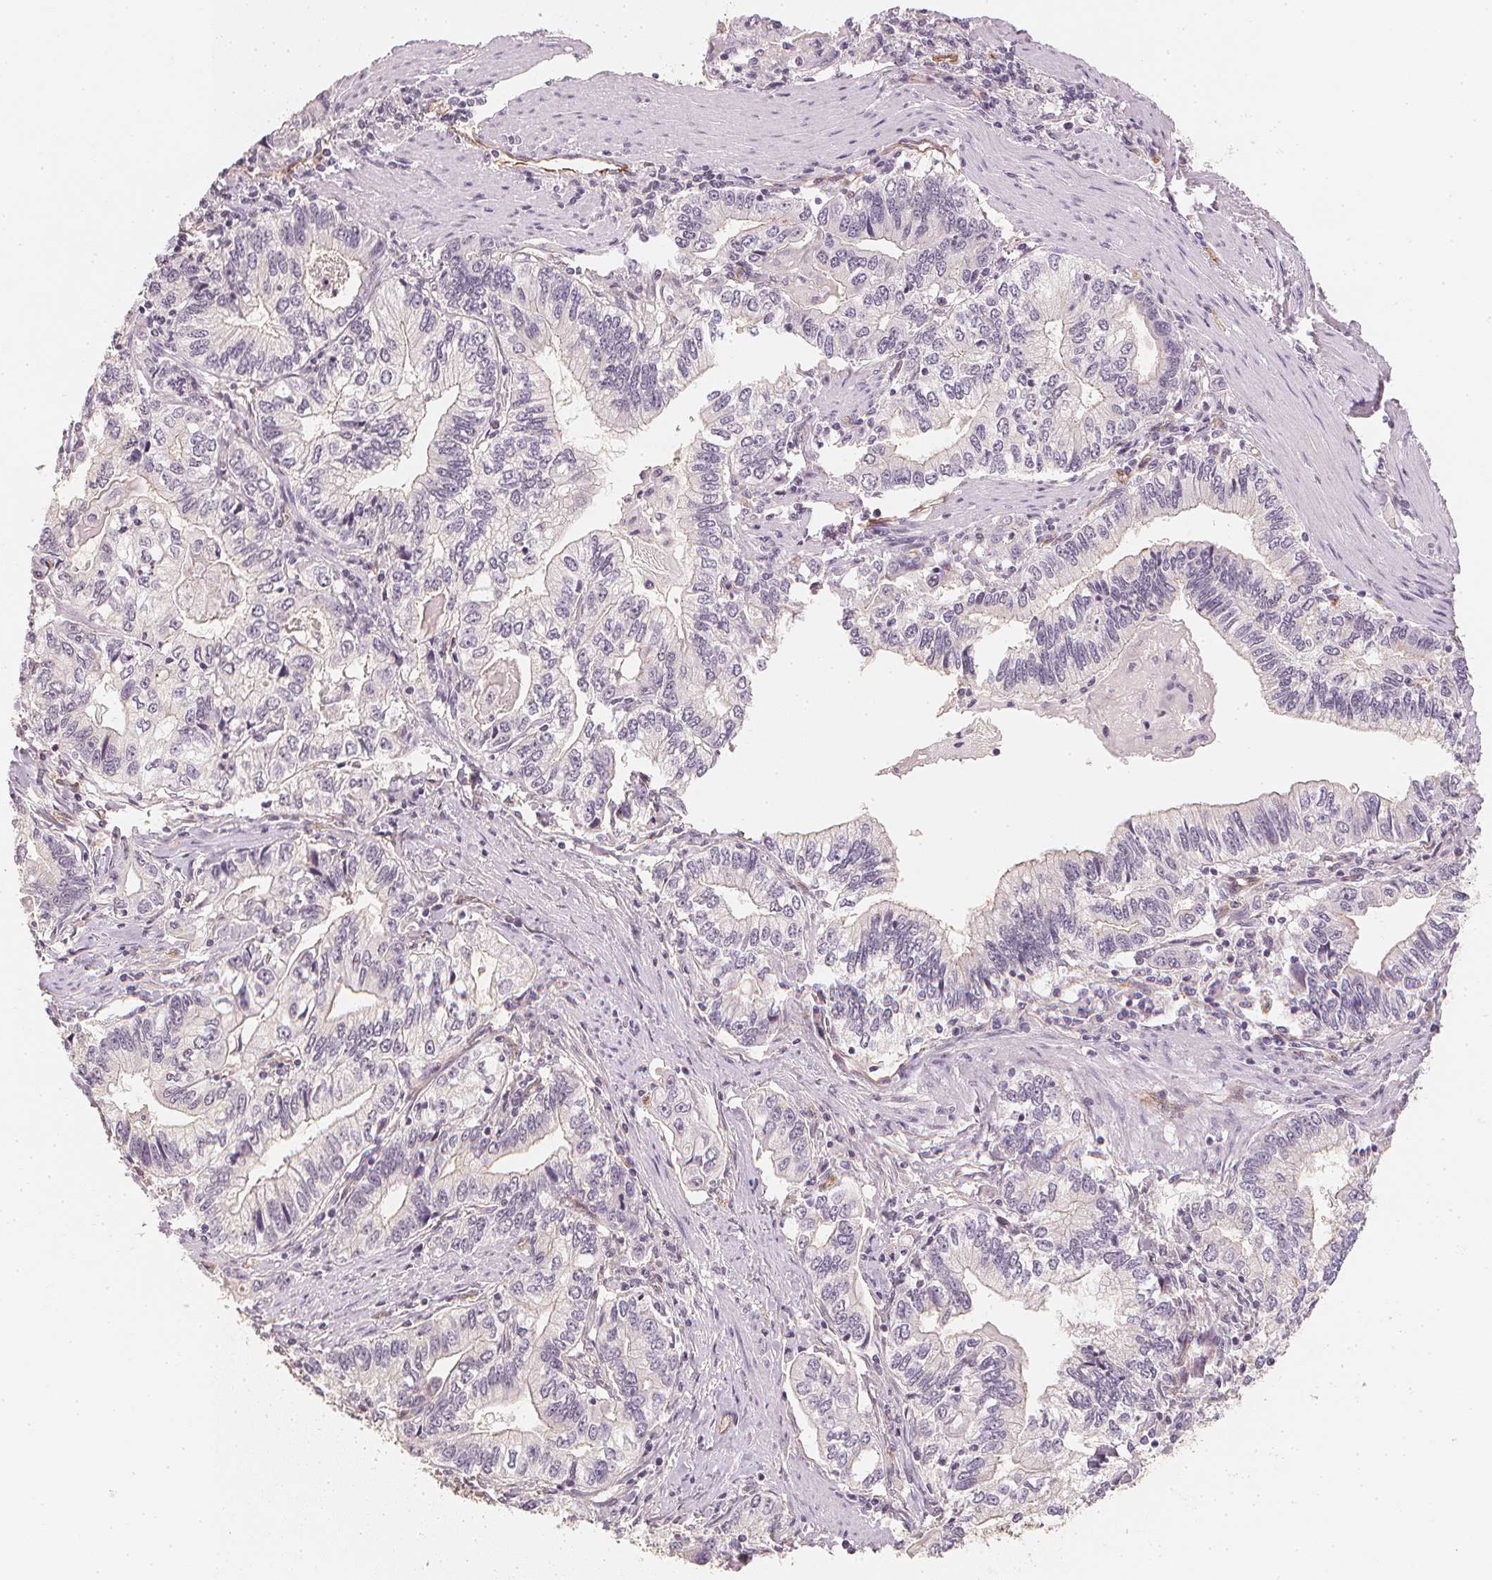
{"staining": {"intensity": "negative", "quantity": "none", "location": "none"}, "tissue": "stomach cancer", "cell_type": "Tumor cells", "image_type": "cancer", "snomed": [{"axis": "morphology", "description": "Adenocarcinoma, NOS"}, {"axis": "topography", "description": "Stomach, lower"}], "caption": "Immunohistochemistry (IHC) of human stomach cancer demonstrates no positivity in tumor cells. Nuclei are stained in blue.", "gene": "CIB1", "patient": {"sex": "female", "age": 72}}